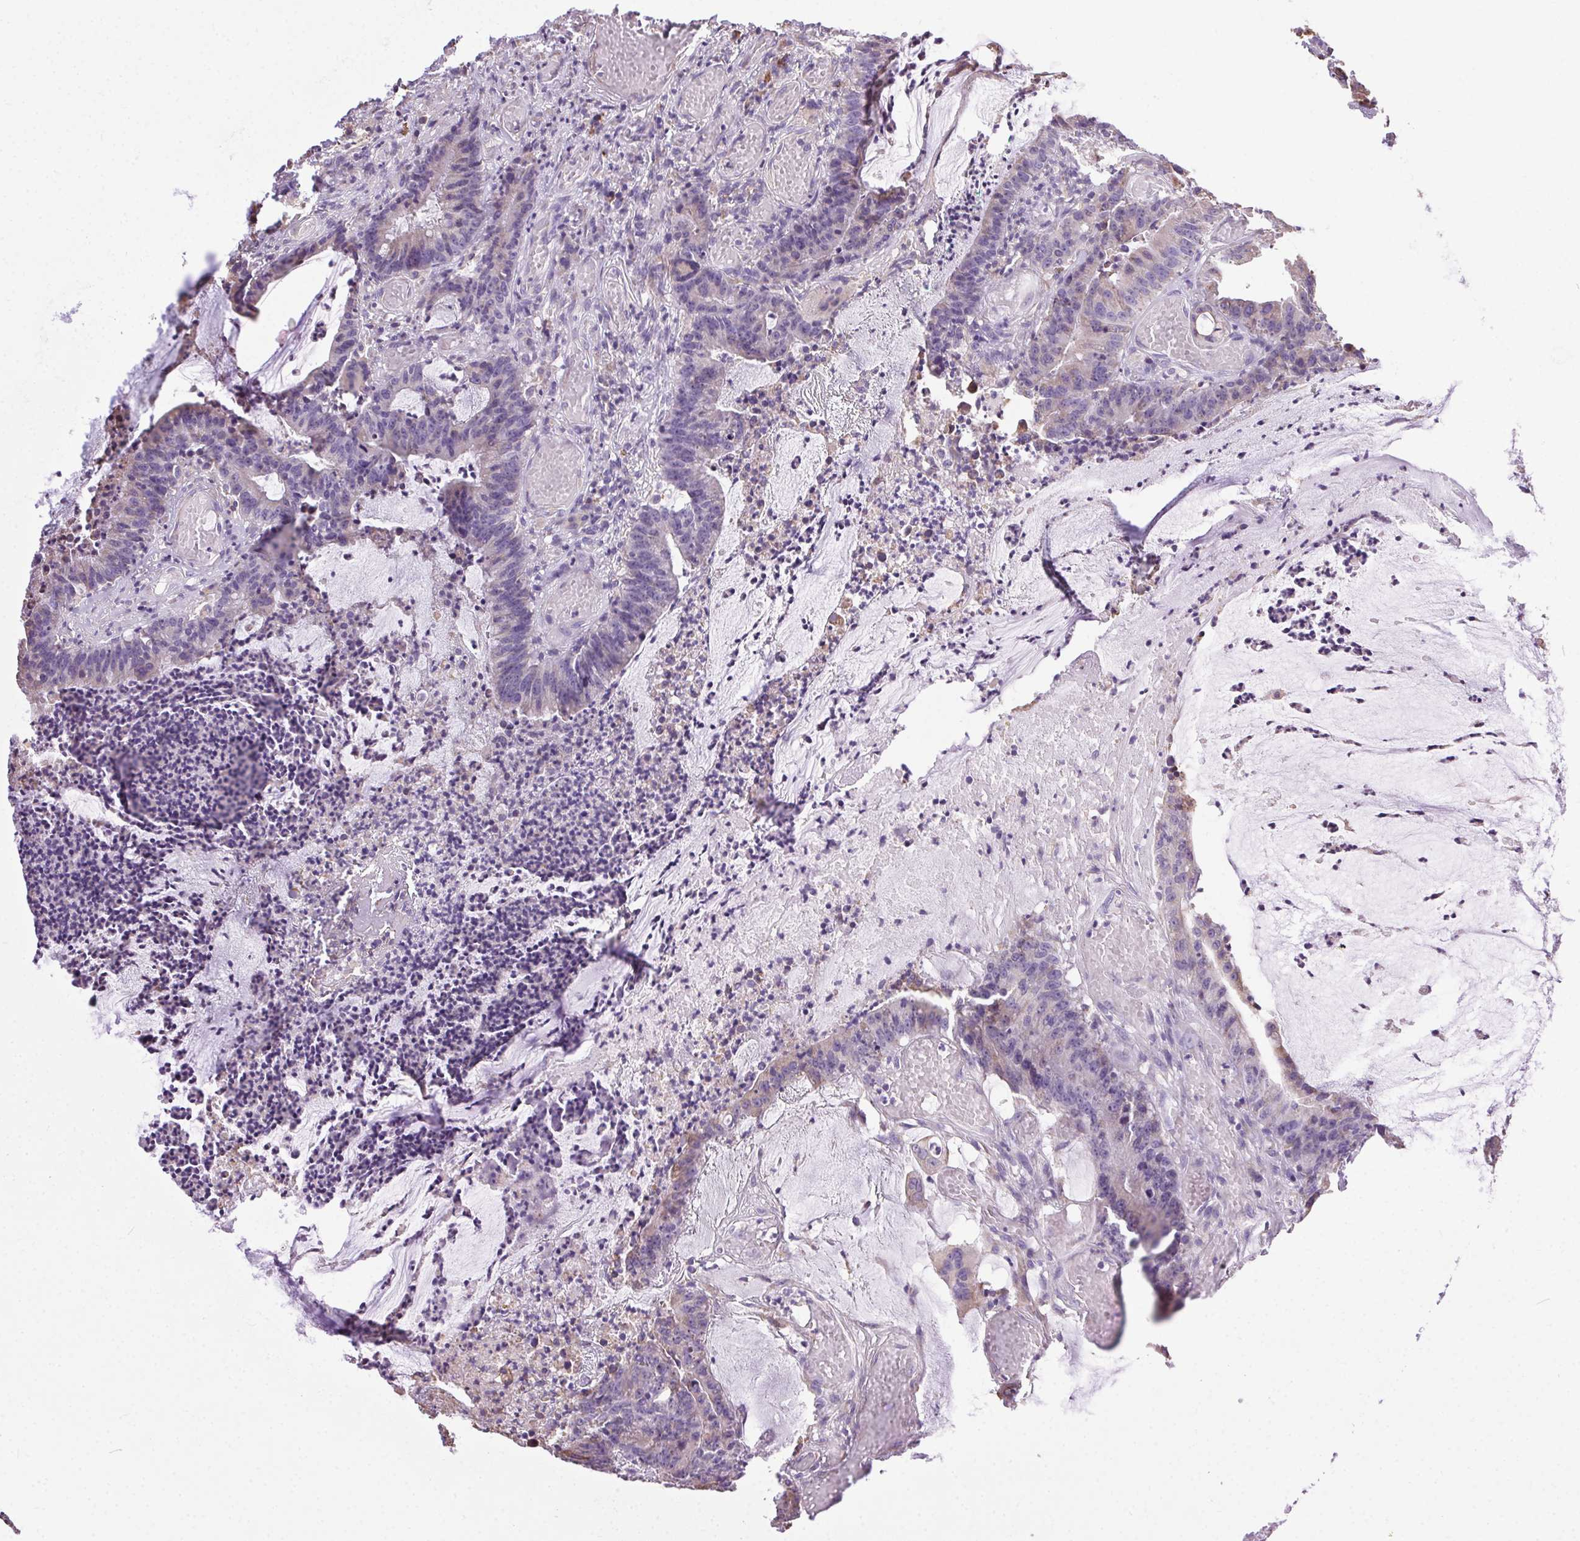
{"staining": {"intensity": "negative", "quantity": "none", "location": "none"}, "tissue": "colorectal cancer", "cell_type": "Tumor cells", "image_type": "cancer", "snomed": [{"axis": "morphology", "description": "Adenocarcinoma, NOS"}, {"axis": "topography", "description": "Colon"}], "caption": "Immunohistochemistry image of colorectal cancer stained for a protein (brown), which reveals no positivity in tumor cells.", "gene": "SNX31", "patient": {"sex": "female", "age": 78}}